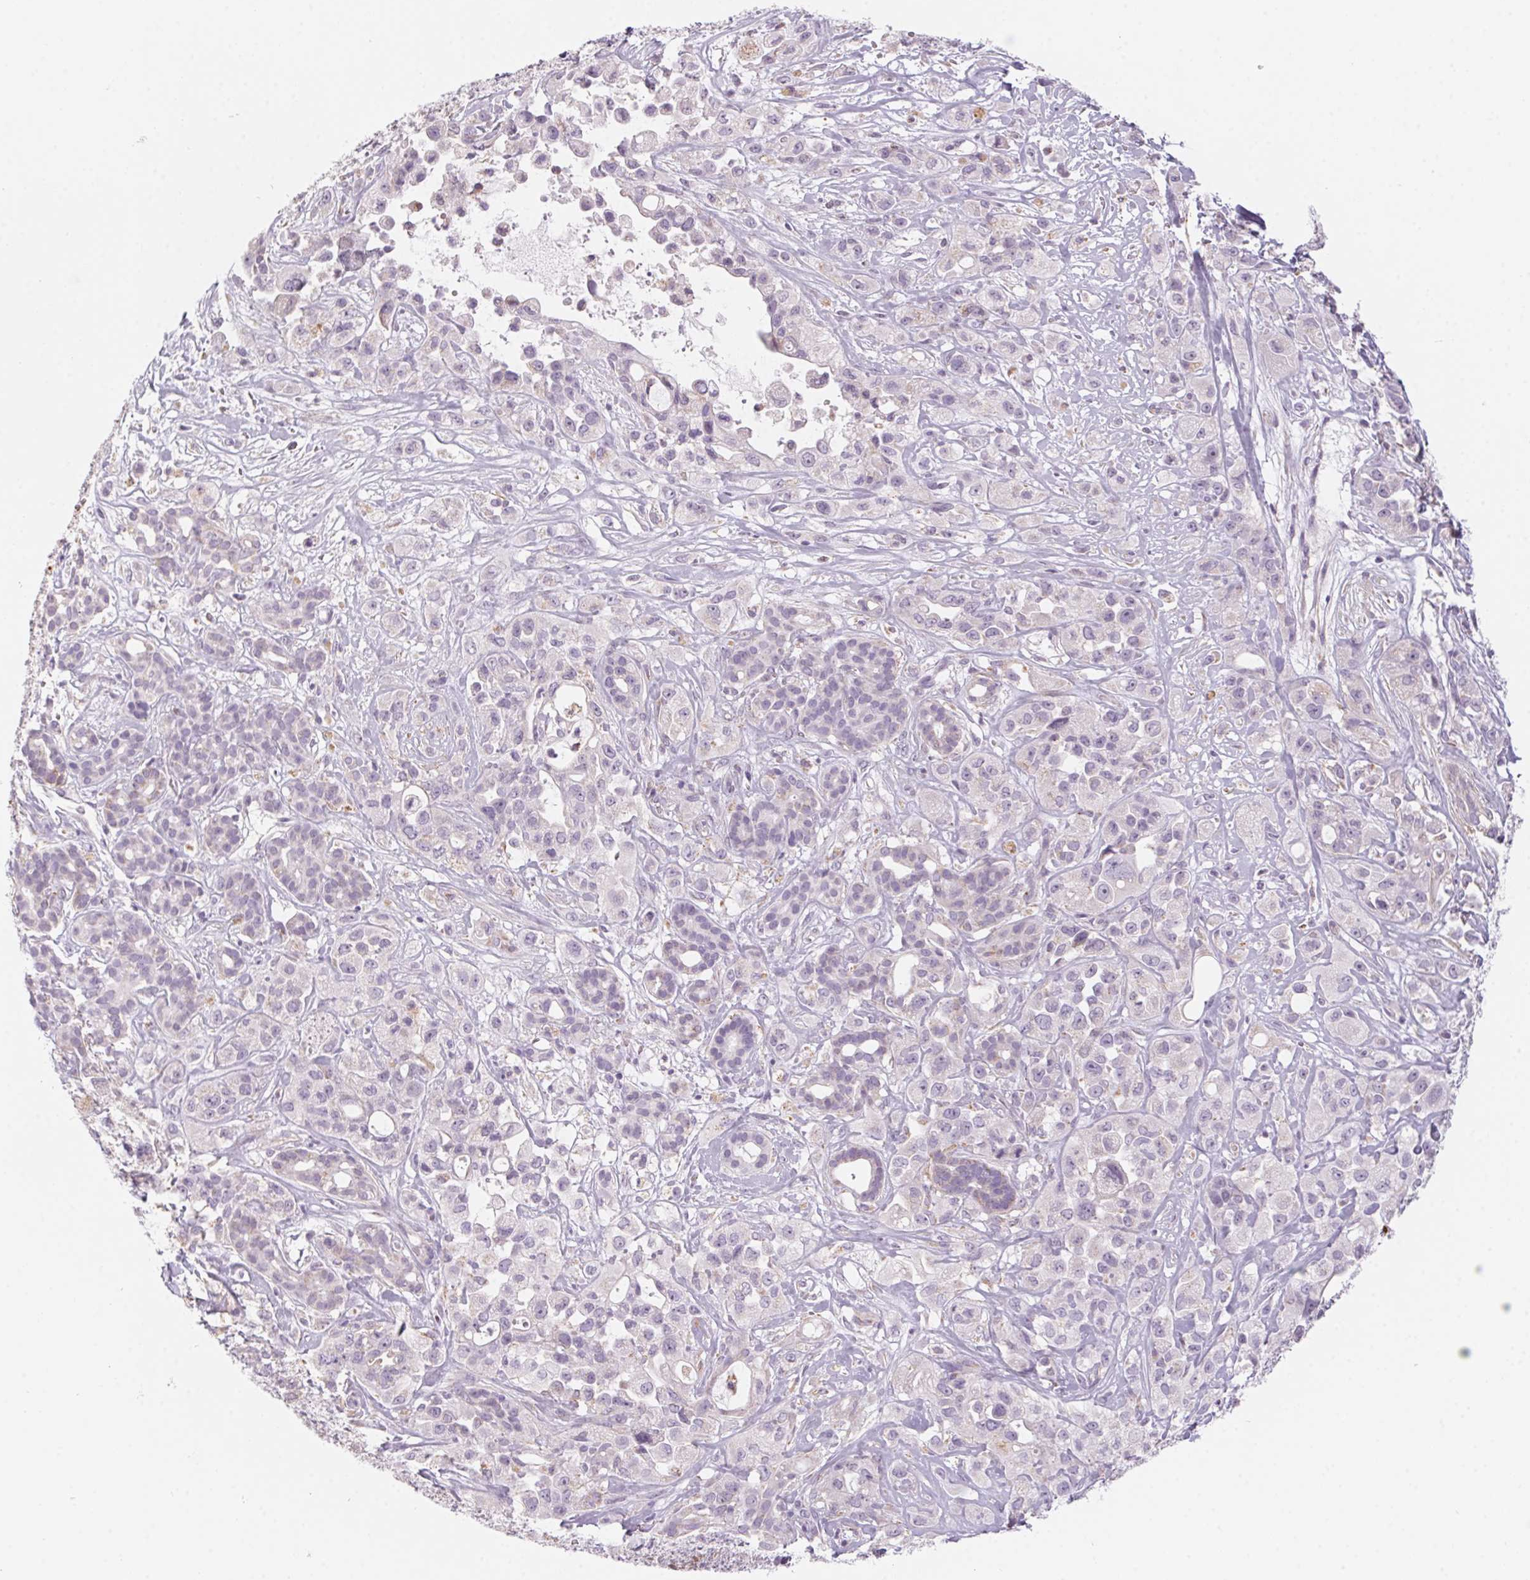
{"staining": {"intensity": "negative", "quantity": "none", "location": "none"}, "tissue": "pancreatic cancer", "cell_type": "Tumor cells", "image_type": "cancer", "snomed": [{"axis": "morphology", "description": "Adenocarcinoma, NOS"}, {"axis": "topography", "description": "Pancreas"}], "caption": "A high-resolution photomicrograph shows IHC staining of pancreatic cancer, which displays no significant staining in tumor cells. The staining is performed using DAB brown chromogen with nuclei counter-stained in using hematoxylin.", "gene": "PRPH", "patient": {"sex": "male", "age": 44}}